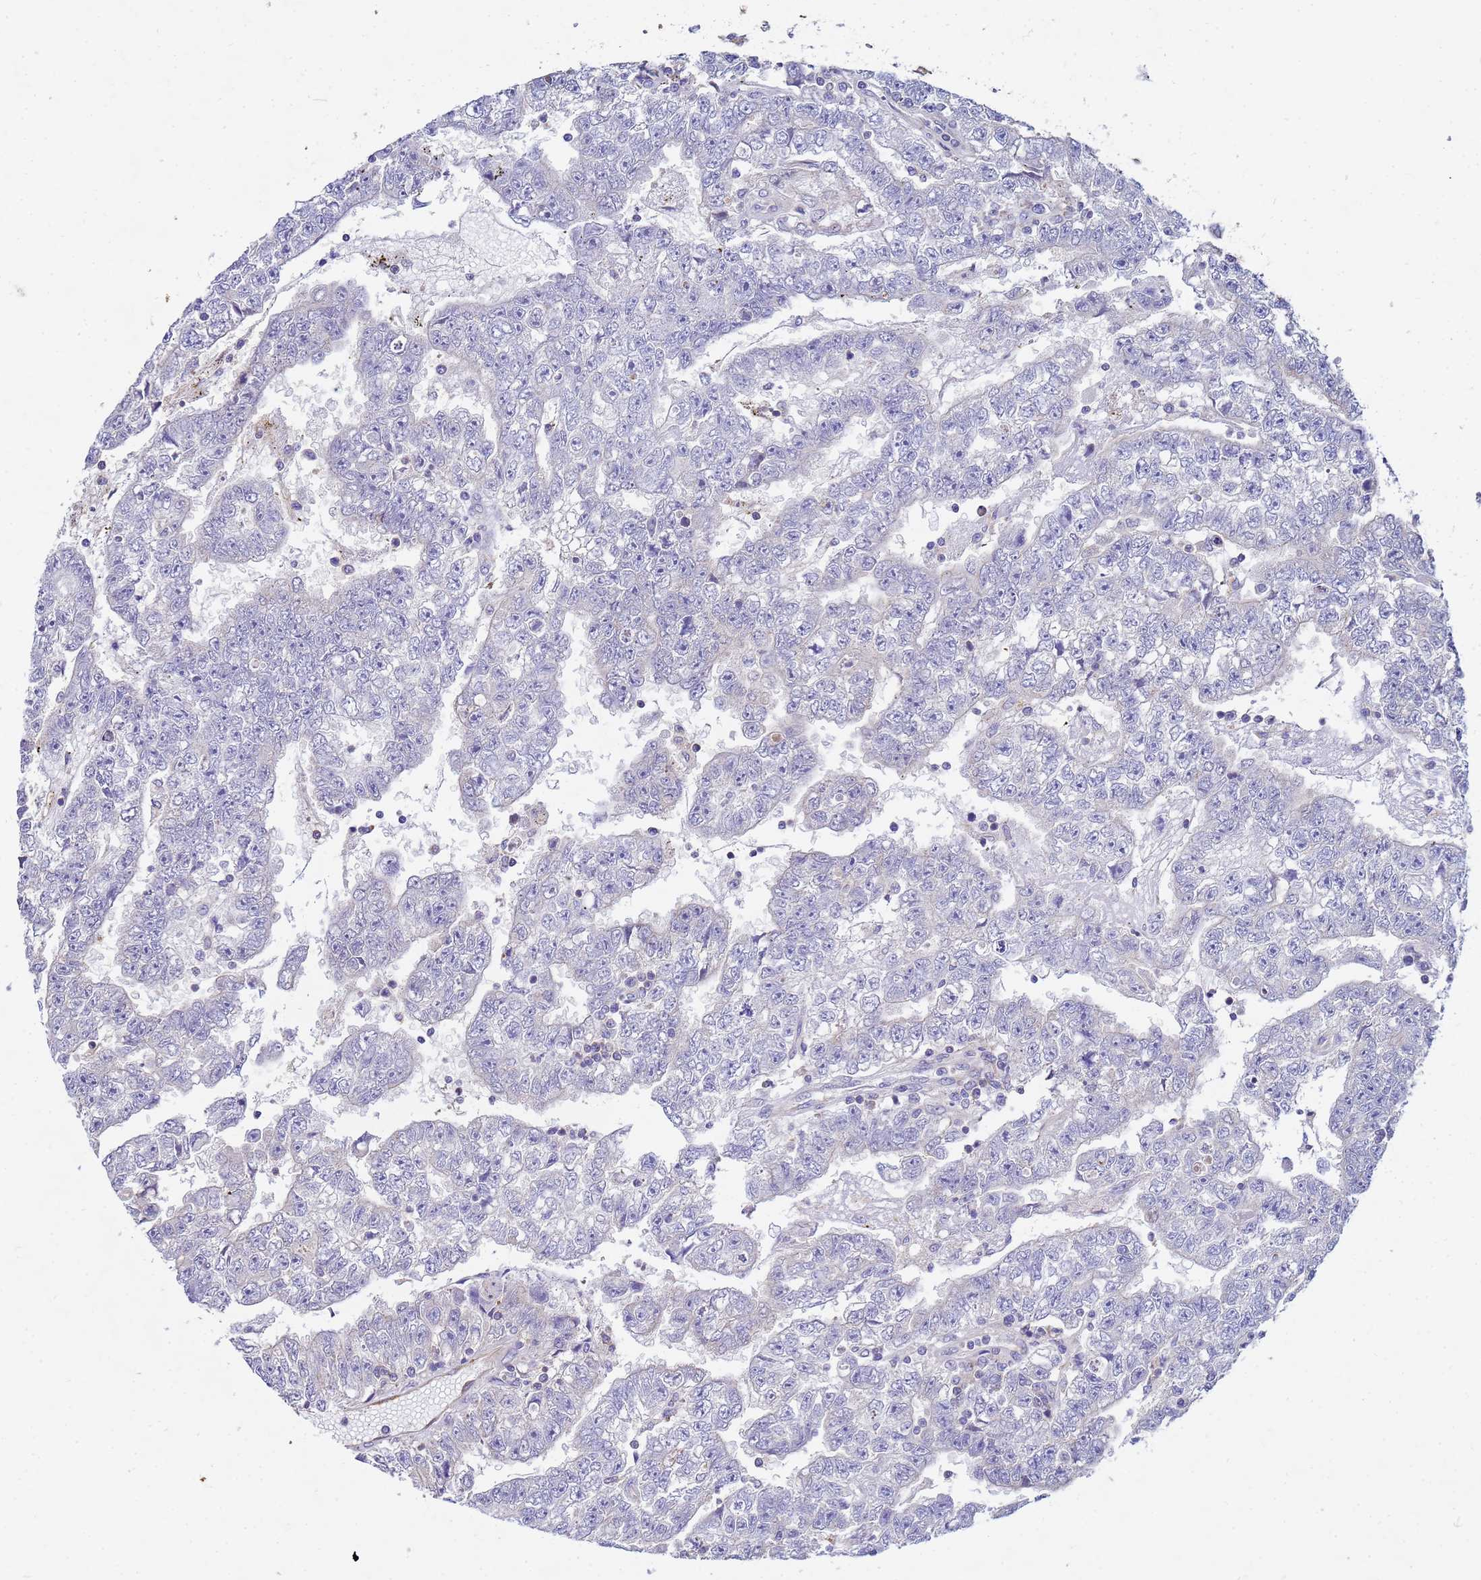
{"staining": {"intensity": "negative", "quantity": "none", "location": "none"}, "tissue": "testis cancer", "cell_type": "Tumor cells", "image_type": "cancer", "snomed": [{"axis": "morphology", "description": "Carcinoma, Embryonal, NOS"}, {"axis": "topography", "description": "Testis"}], "caption": "This micrograph is of testis embryonal carcinoma stained with immunohistochemistry to label a protein in brown with the nuclei are counter-stained blue. There is no expression in tumor cells.", "gene": "CDC34", "patient": {"sex": "male", "age": 25}}